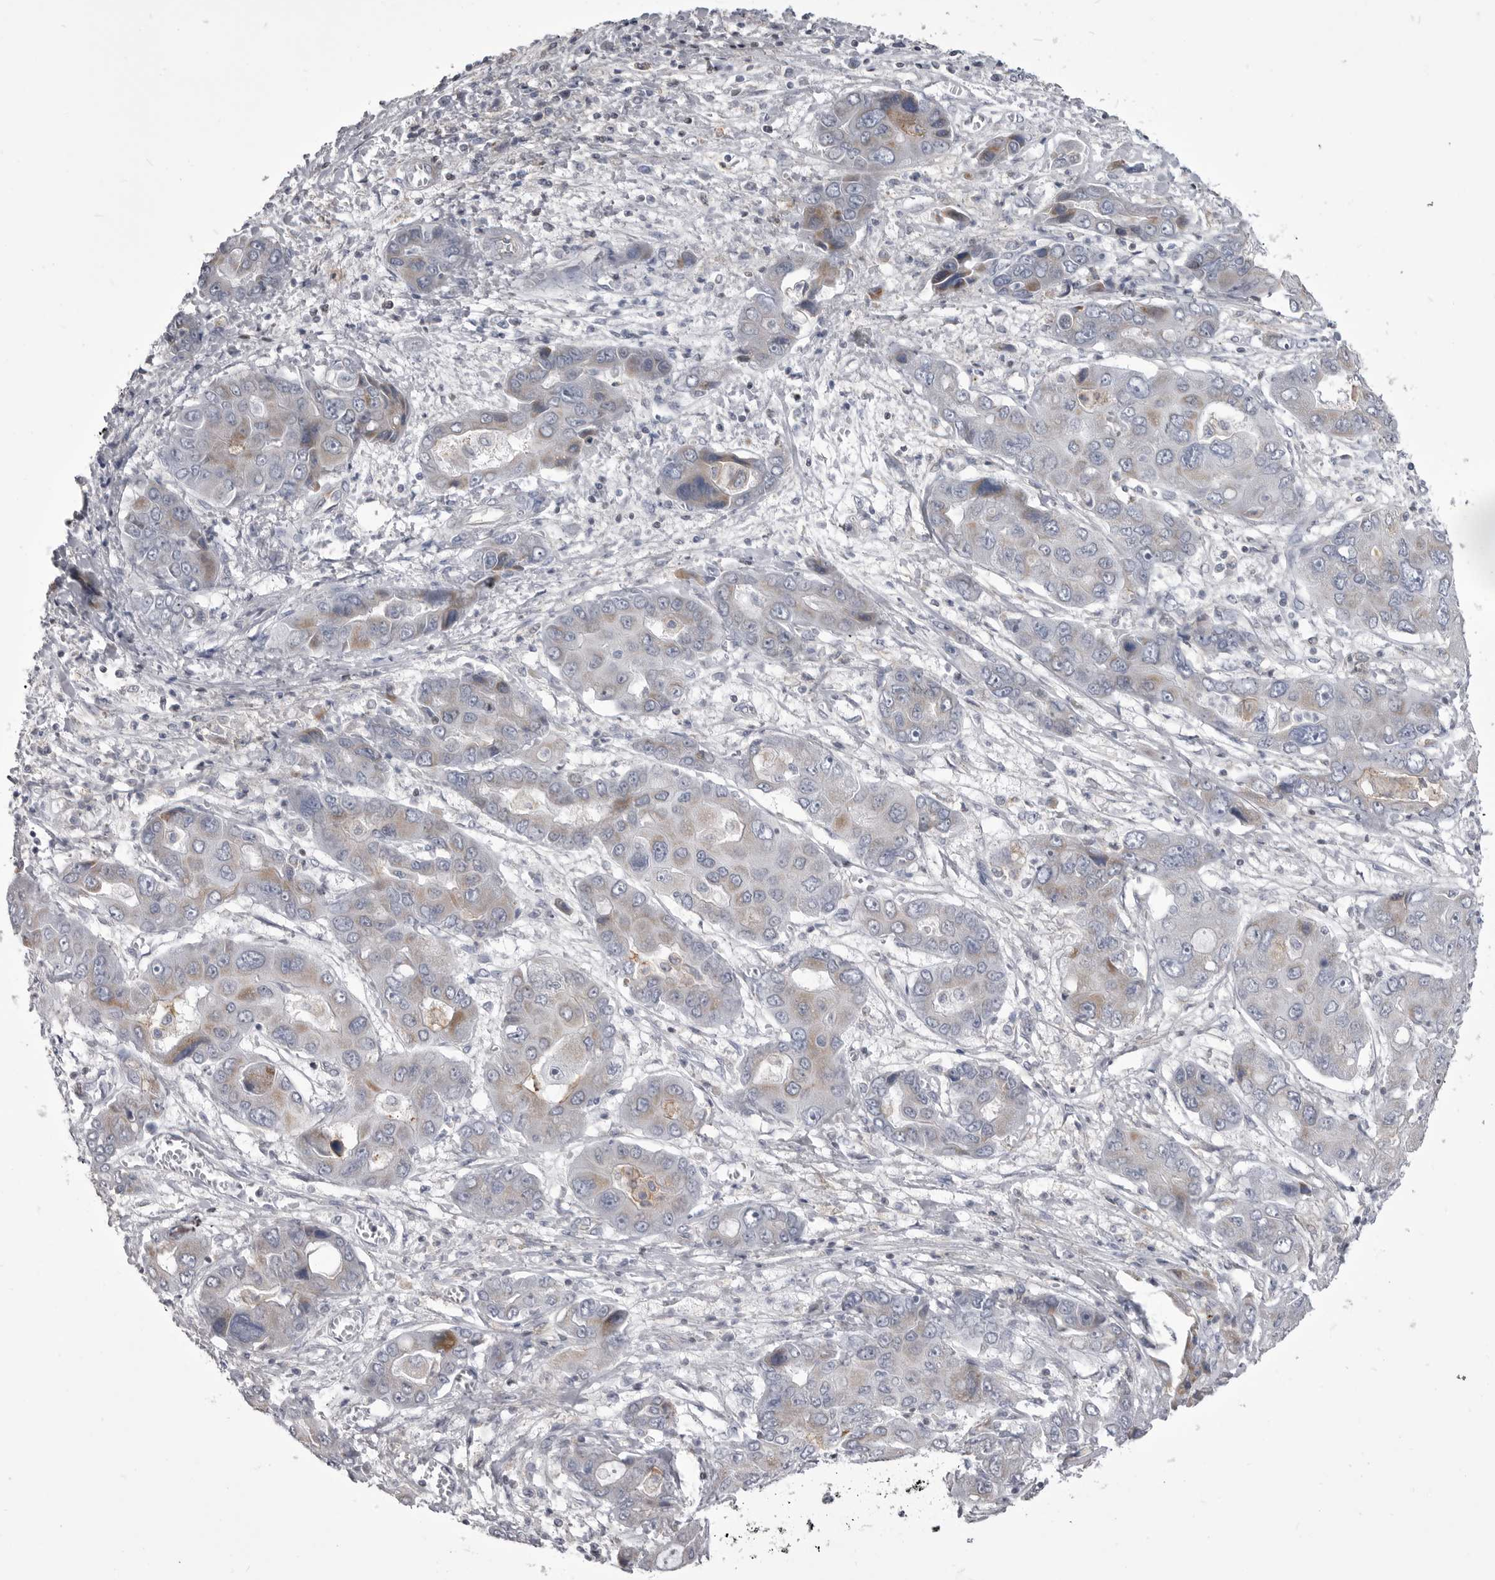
{"staining": {"intensity": "weak", "quantity": "<25%", "location": "cytoplasmic/membranous"}, "tissue": "liver cancer", "cell_type": "Tumor cells", "image_type": "cancer", "snomed": [{"axis": "morphology", "description": "Cholangiocarcinoma"}, {"axis": "topography", "description": "Liver"}], "caption": "Tumor cells show no significant protein positivity in cholangiocarcinoma (liver). (DAB immunohistochemistry (IHC), high magnification).", "gene": "OPLAH", "patient": {"sex": "male", "age": 67}}